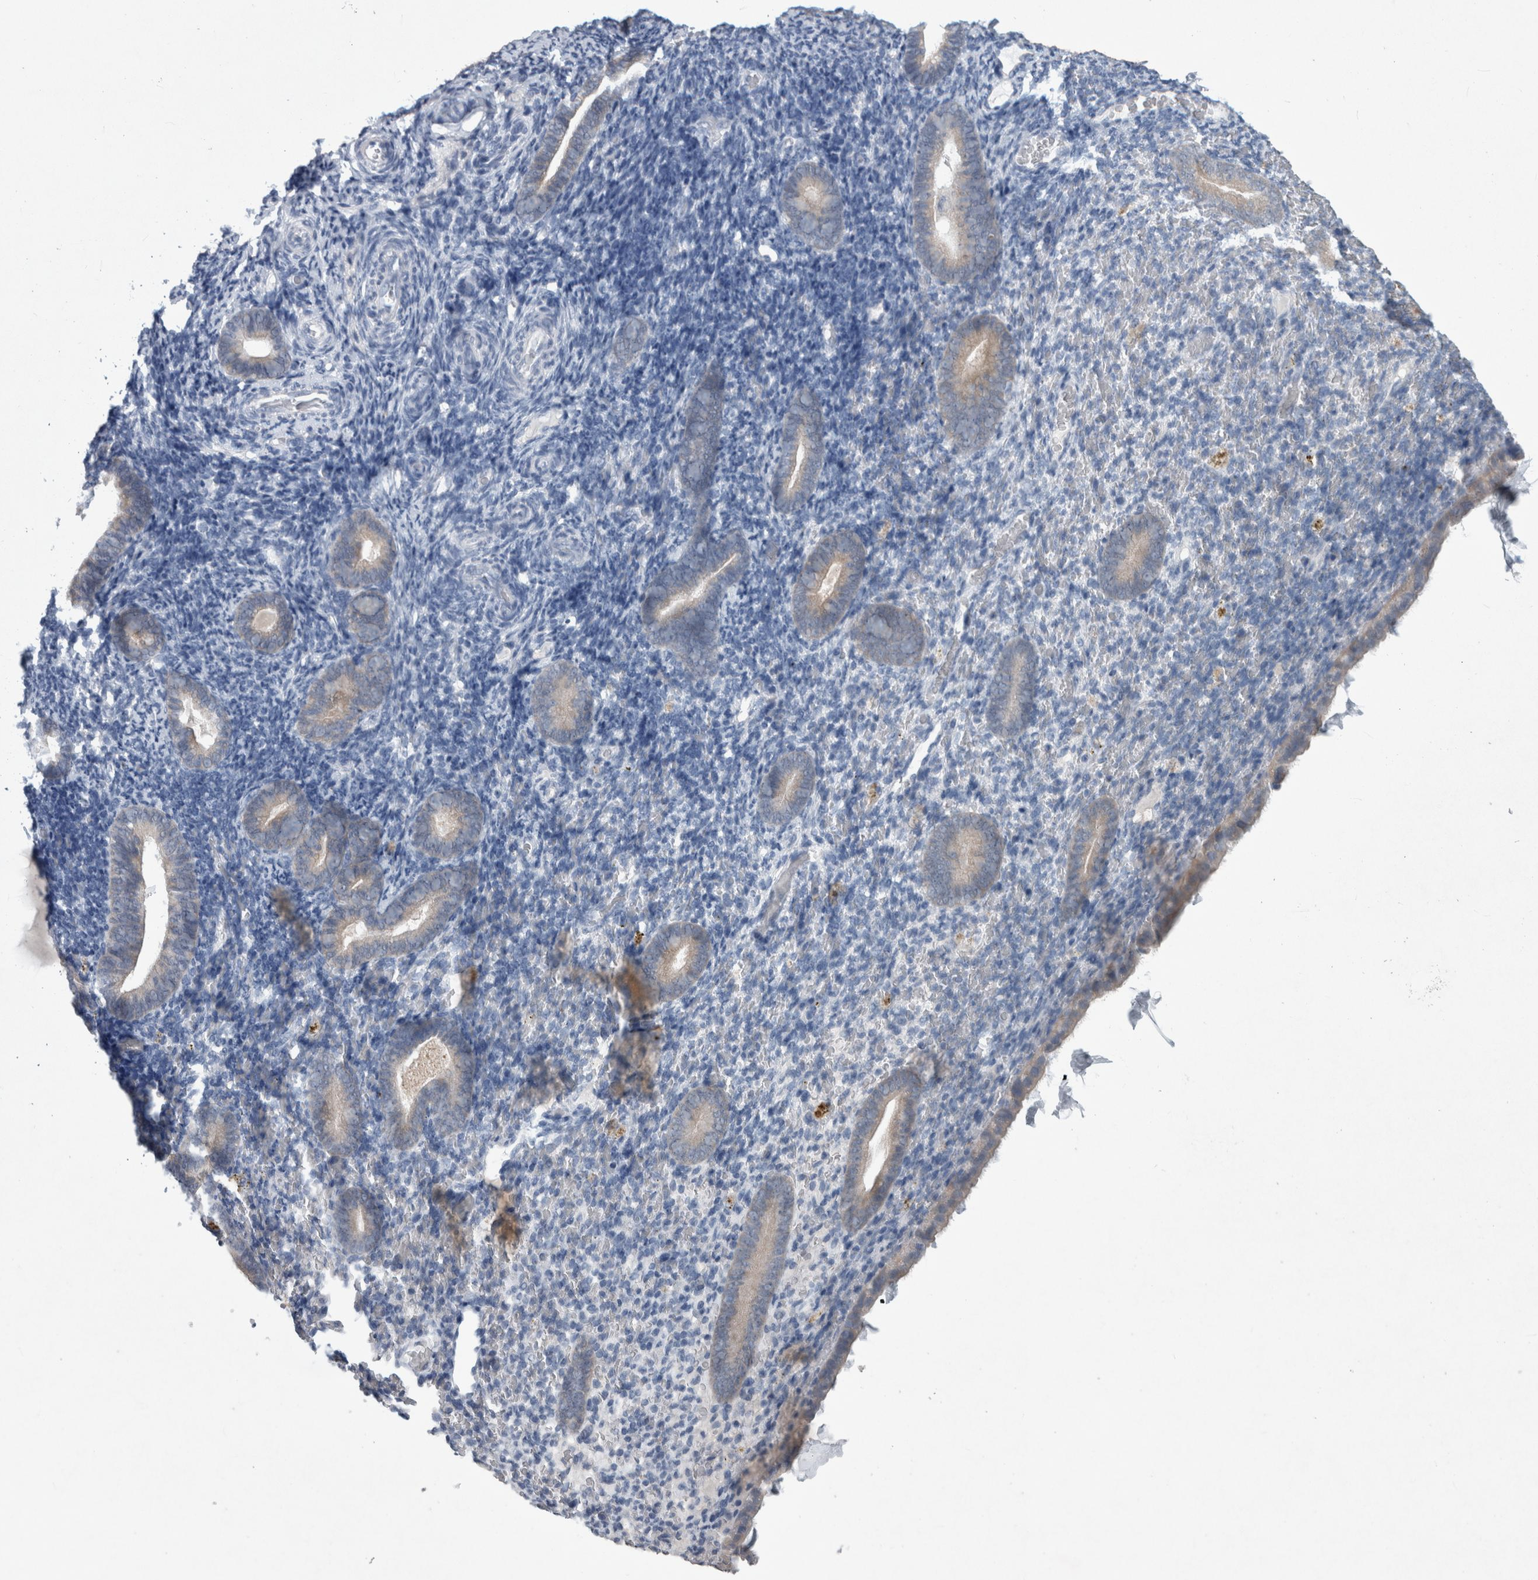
{"staining": {"intensity": "negative", "quantity": "none", "location": "none"}, "tissue": "endometrium", "cell_type": "Cells in endometrial stroma", "image_type": "normal", "snomed": [{"axis": "morphology", "description": "Normal tissue, NOS"}, {"axis": "topography", "description": "Endometrium"}], "caption": "DAB immunohistochemical staining of unremarkable human endometrium exhibits no significant positivity in cells in endometrial stroma. The staining was performed using DAB (3,3'-diaminobenzidine) to visualize the protein expression in brown, while the nuclei were stained in blue with hematoxylin (Magnification: 20x).", "gene": "FAM83H", "patient": {"sex": "female", "age": 51}}